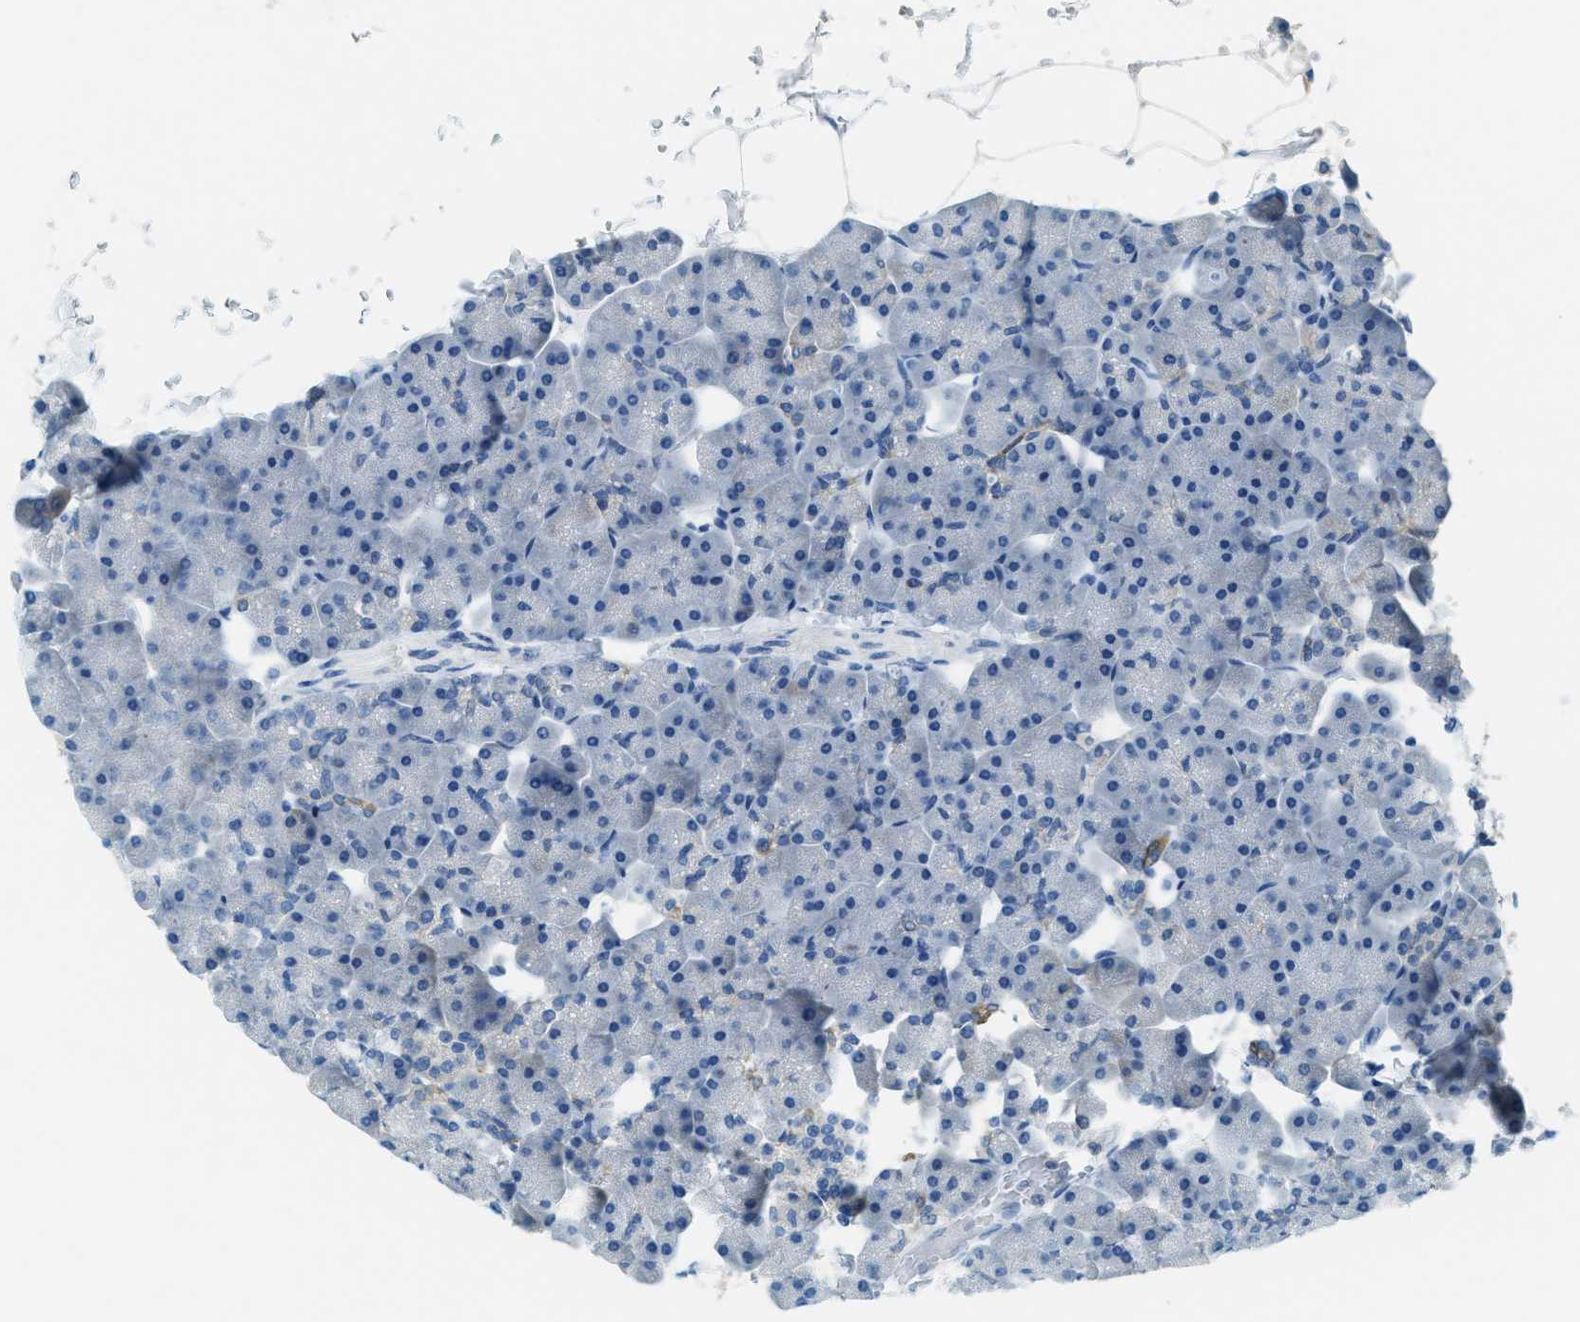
{"staining": {"intensity": "moderate", "quantity": "<25%", "location": "cytoplasmic/membranous"}, "tissue": "pancreas", "cell_type": "Exocrine glandular cells", "image_type": "normal", "snomed": [{"axis": "morphology", "description": "Normal tissue, NOS"}, {"axis": "topography", "description": "Pancreas"}], "caption": "Brown immunohistochemical staining in unremarkable pancreas exhibits moderate cytoplasmic/membranous expression in approximately <25% of exocrine glandular cells. (IHC, brightfield microscopy, high magnification).", "gene": "MATCAP2", "patient": {"sex": "male", "age": 35}}